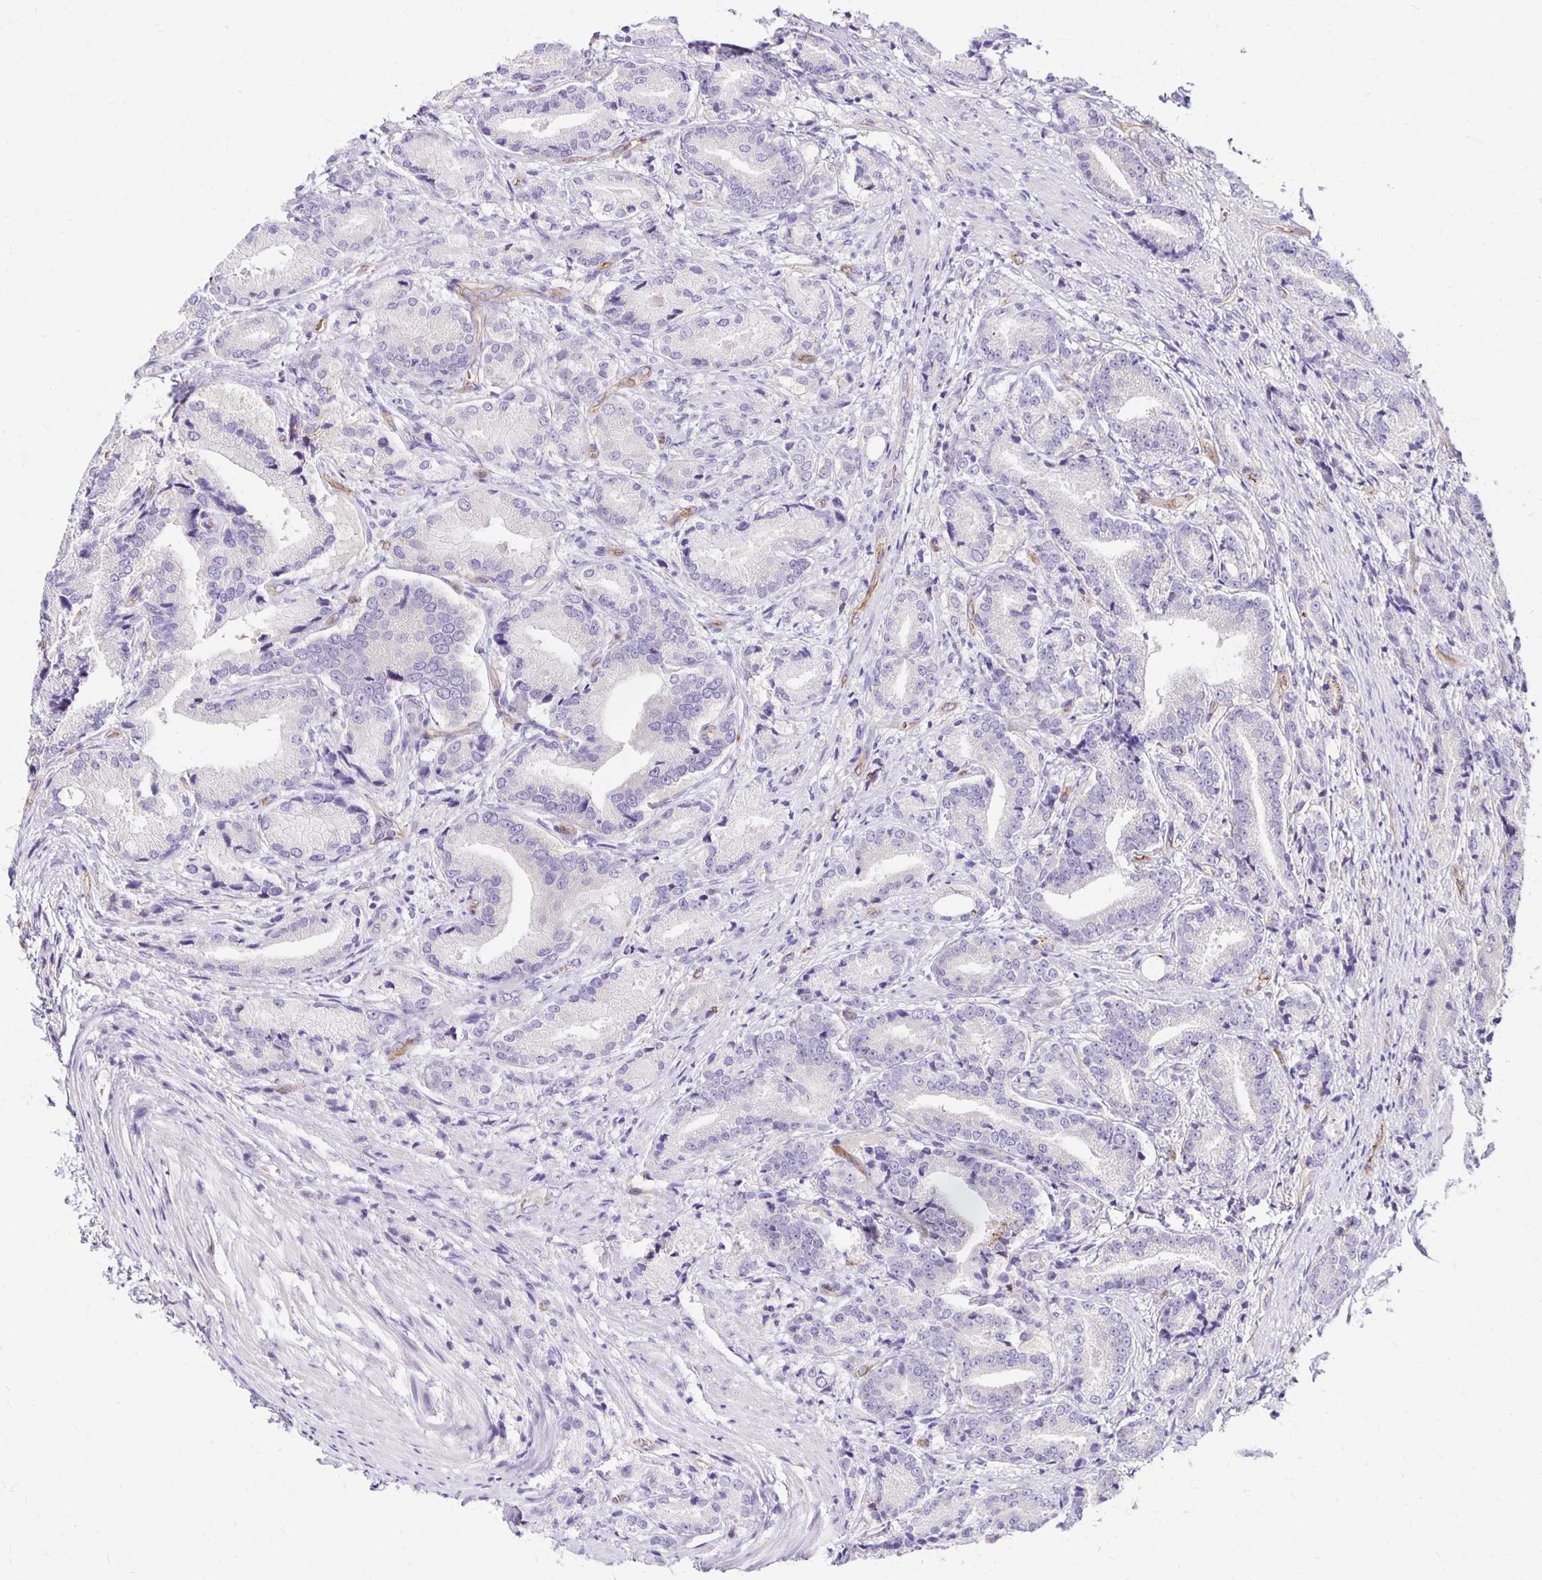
{"staining": {"intensity": "negative", "quantity": "none", "location": "none"}, "tissue": "prostate cancer", "cell_type": "Tumor cells", "image_type": "cancer", "snomed": [{"axis": "morphology", "description": "Adenocarcinoma, High grade"}, {"axis": "topography", "description": "Prostate and seminal vesicle, NOS"}], "caption": "Tumor cells show no significant protein positivity in prostate cancer (adenocarcinoma (high-grade)).", "gene": "TTYH1", "patient": {"sex": "male", "age": 61}}